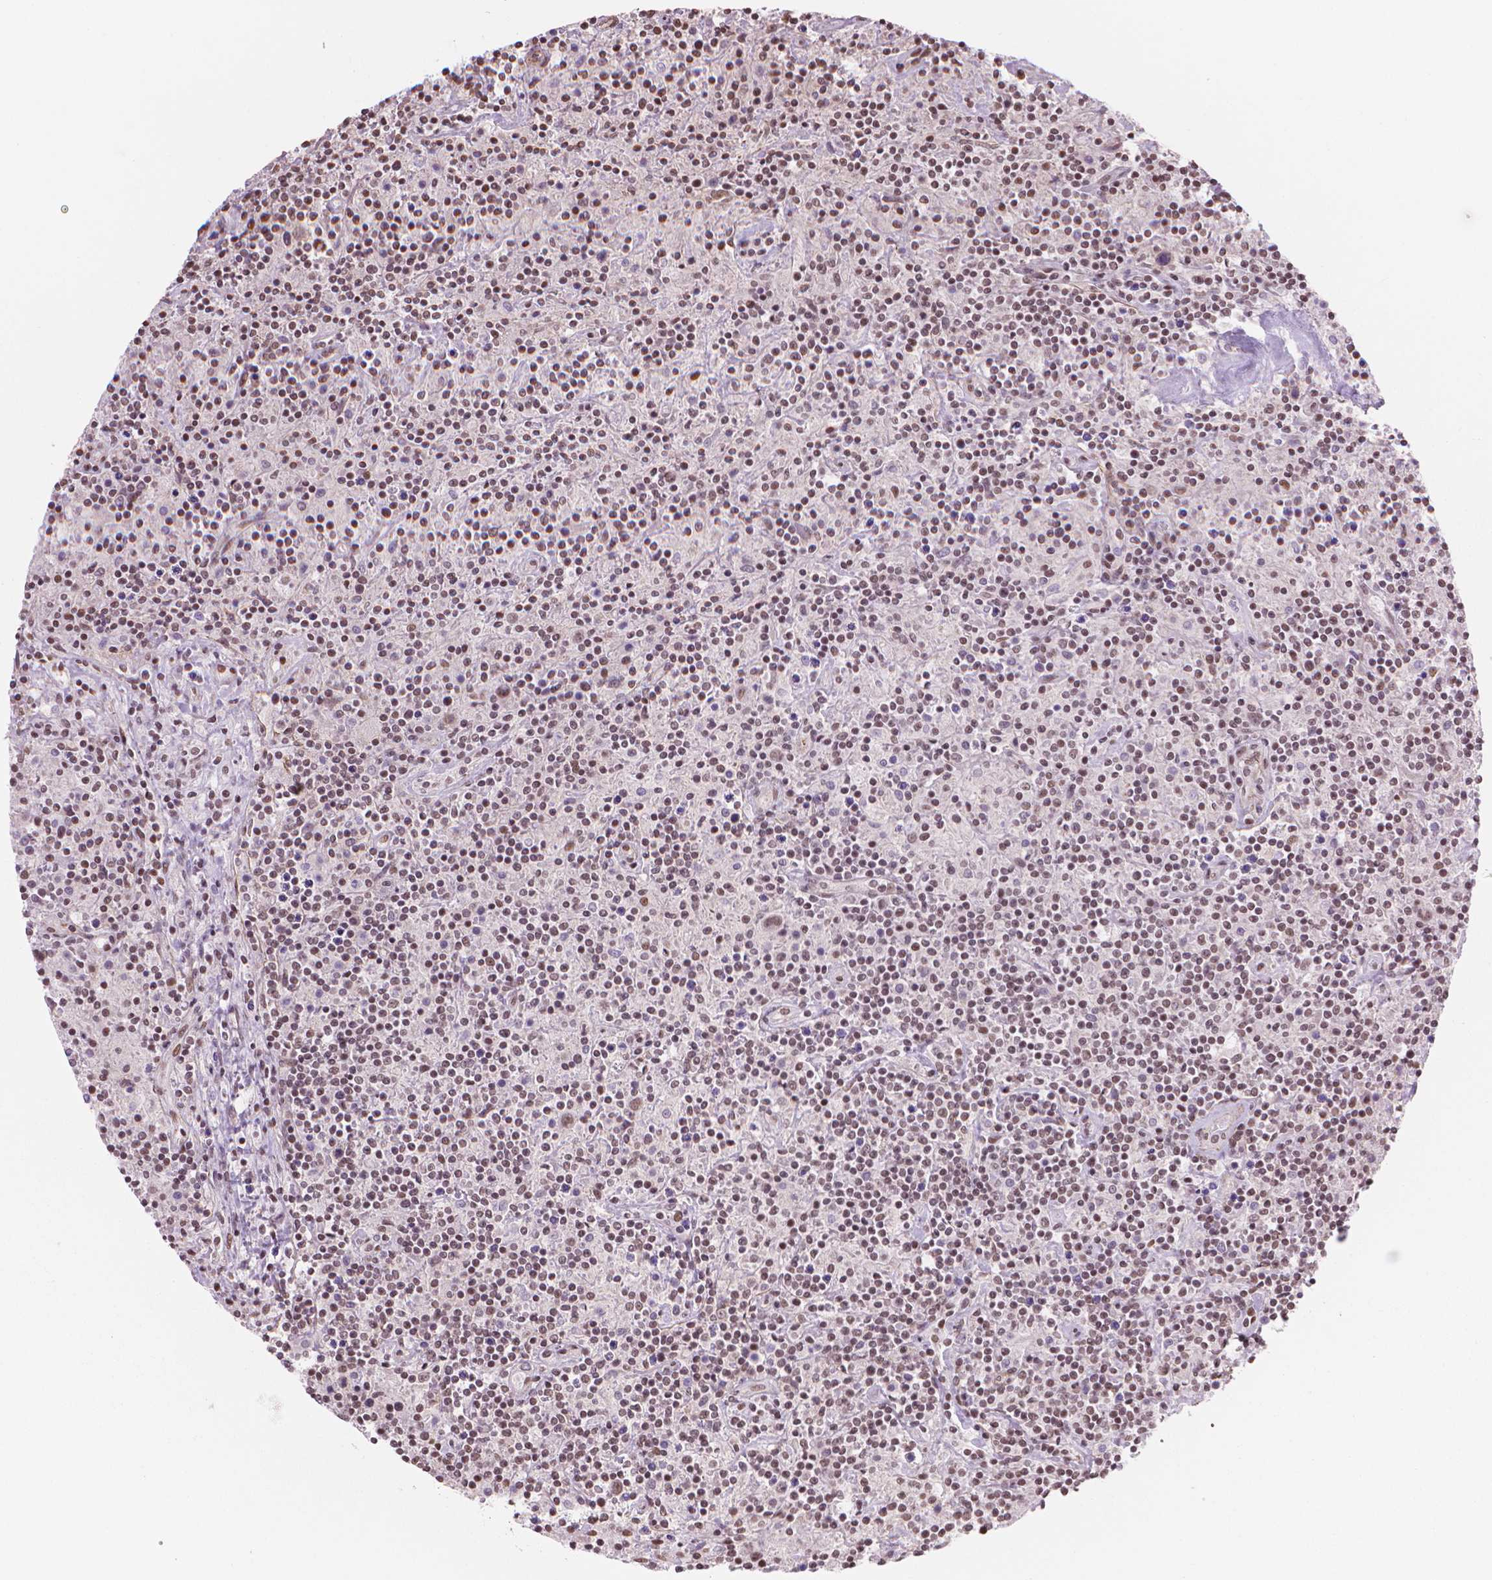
{"staining": {"intensity": "weak", "quantity": "25%-75%", "location": "nuclear"}, "tissue": "lymphoma", "cell_type": "Tumor cells", "image_type": "cancer", "snomed": [{"axis": "morphology", "description": "Hodgkin's disease, NOS"}, {"axis": "topography", "description": "Lymph node"}], "caption": "DAB (3,3'-diaminobenzidine) immunohistochemical staining of lymphoma reveals weak nuclear protein positivity in about 25%-75% of tumor cells.", "gene": "HOXD4", "patient": {"sex": "male", "age": 70}}